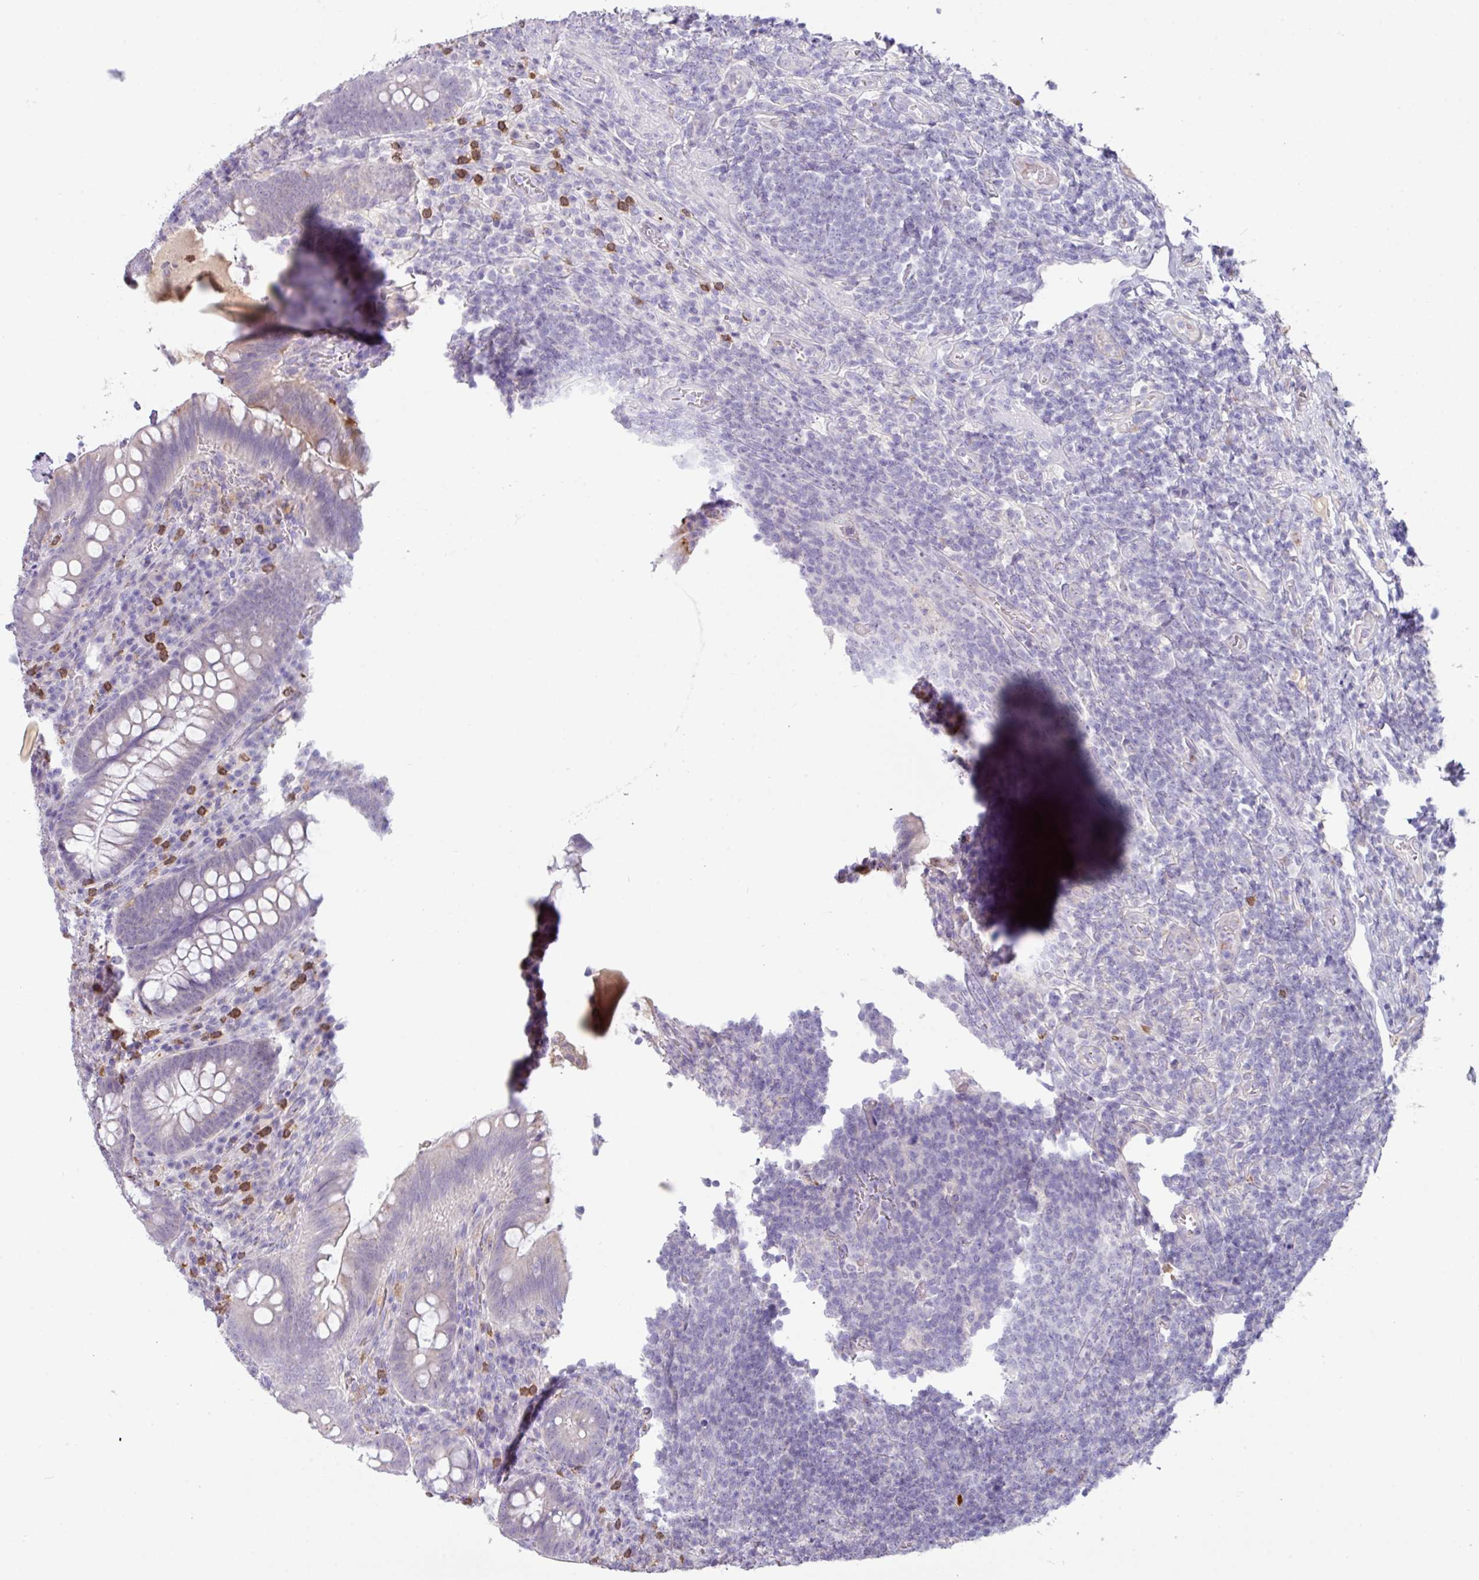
{"staining": {"intensity": "negative", "quantity": "none", "location": "none"}, "tissue": "appendix", "cell_type": "Glandular cells", "image_type": "normal", "snomed": [{"axis": "morphology", "description": "Normal tissue, NOS"}, {"axis": "topography", "description": "Appendix"}], "caption": "Image shows no significant protein expression in glandular cells of benign appendix. (DAB (3,3'-diaminobenzidine) immunohistochemistry (IHC), high magnification).", "gene": "ZNF524", "patient": {"sex": "female", "age": 43}}